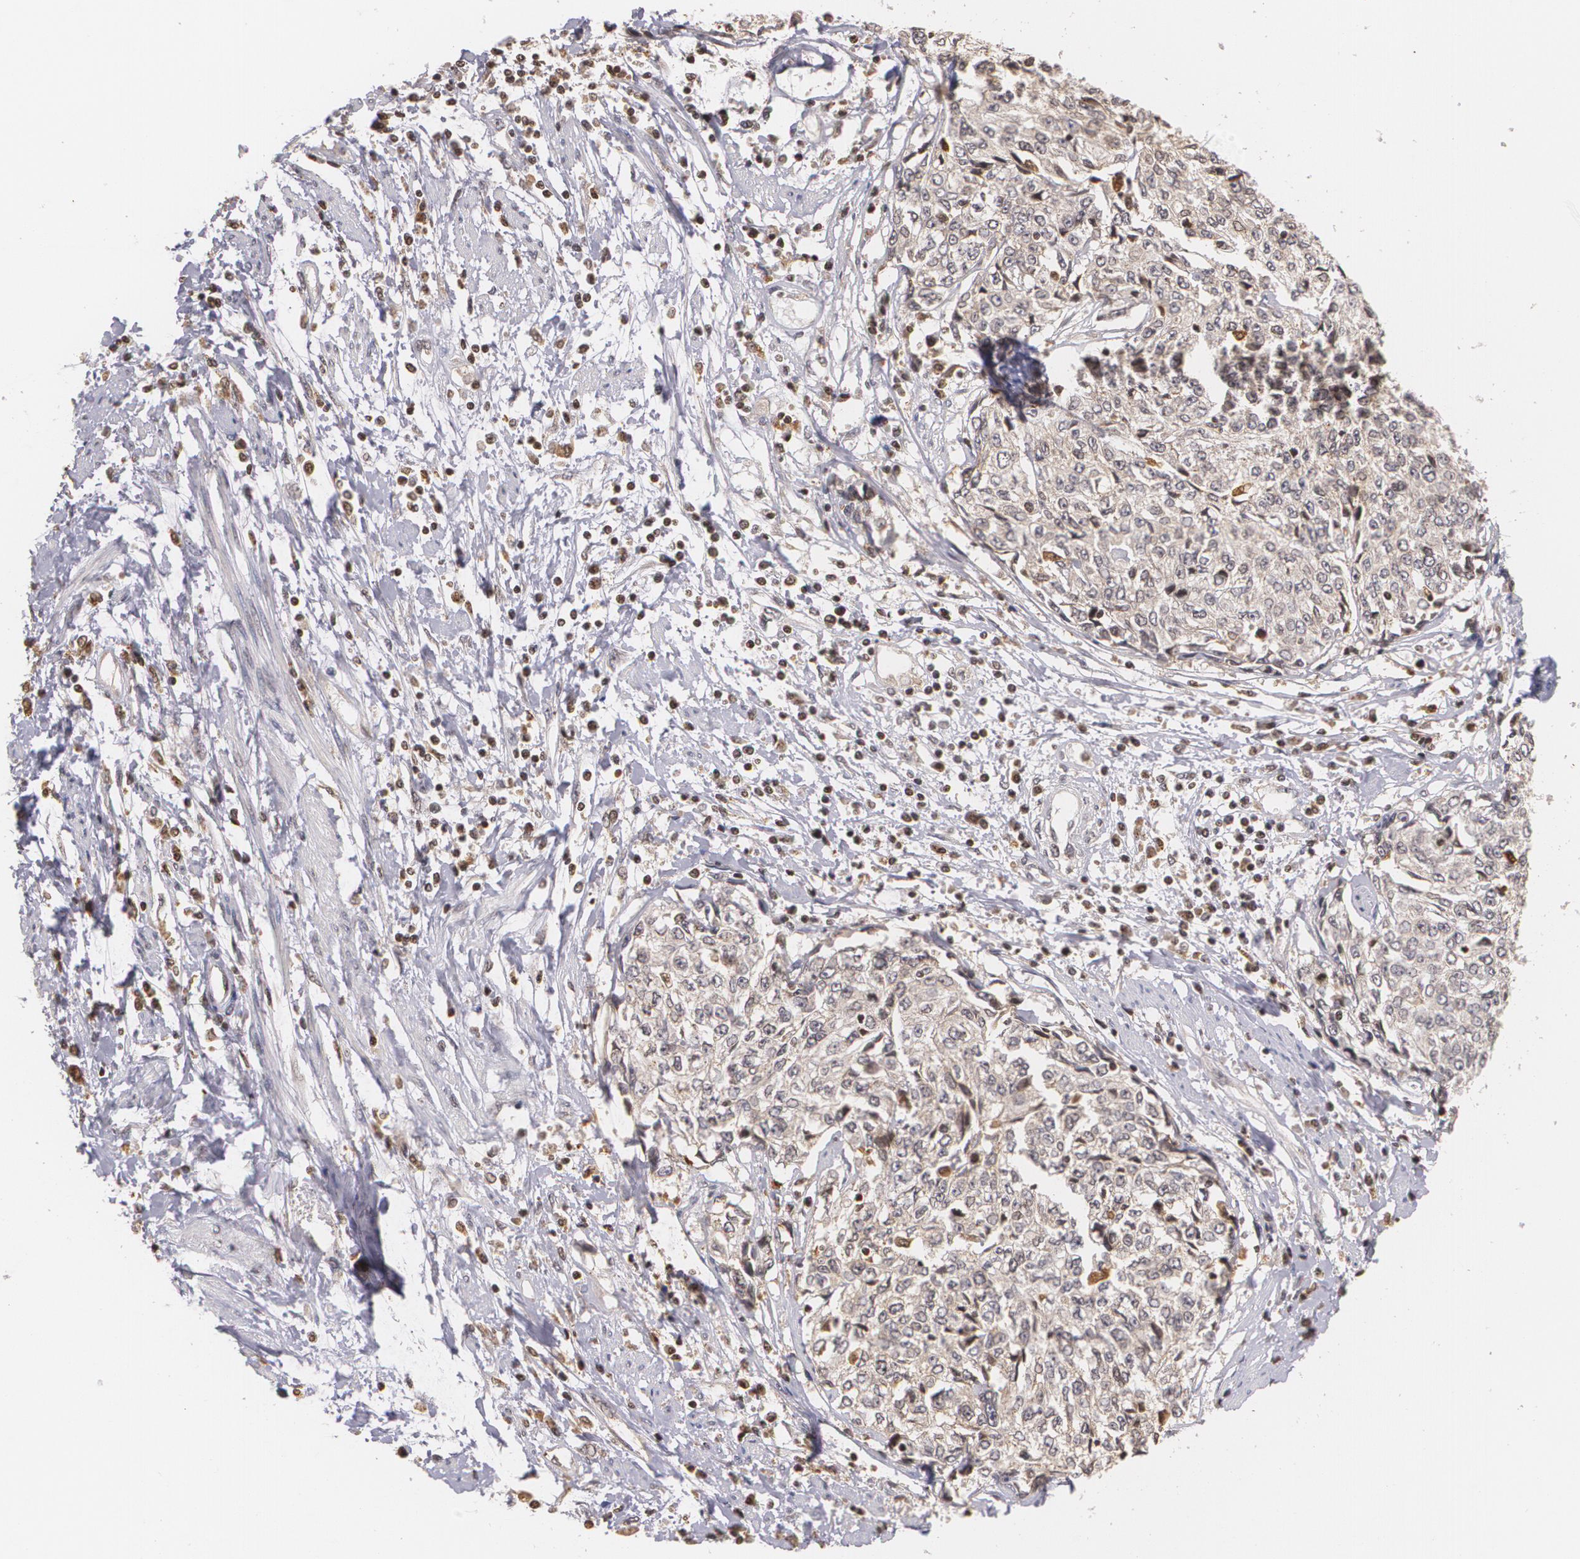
{"staining": {"intensity": "weak", "quantity": ">75%", "location": "cytoplasmic/membranous"}, "tissue": "cervical cancer", "cell_type": "Tumor cells", "image_type": "cancer", "snomed": [{"axis": "morphology", "description": "Squamous cell carcinoma, NOS"}, {"axis": "topography", "description": "Cervix"}], "caption": "Weak cytoplasmic/membranous protein expression is appreciated in about >75% of tumor cells in squamous cell carcinoma (cervical).", "gene": "VAV3", "patient": {"sex": "female", "age": 57}}